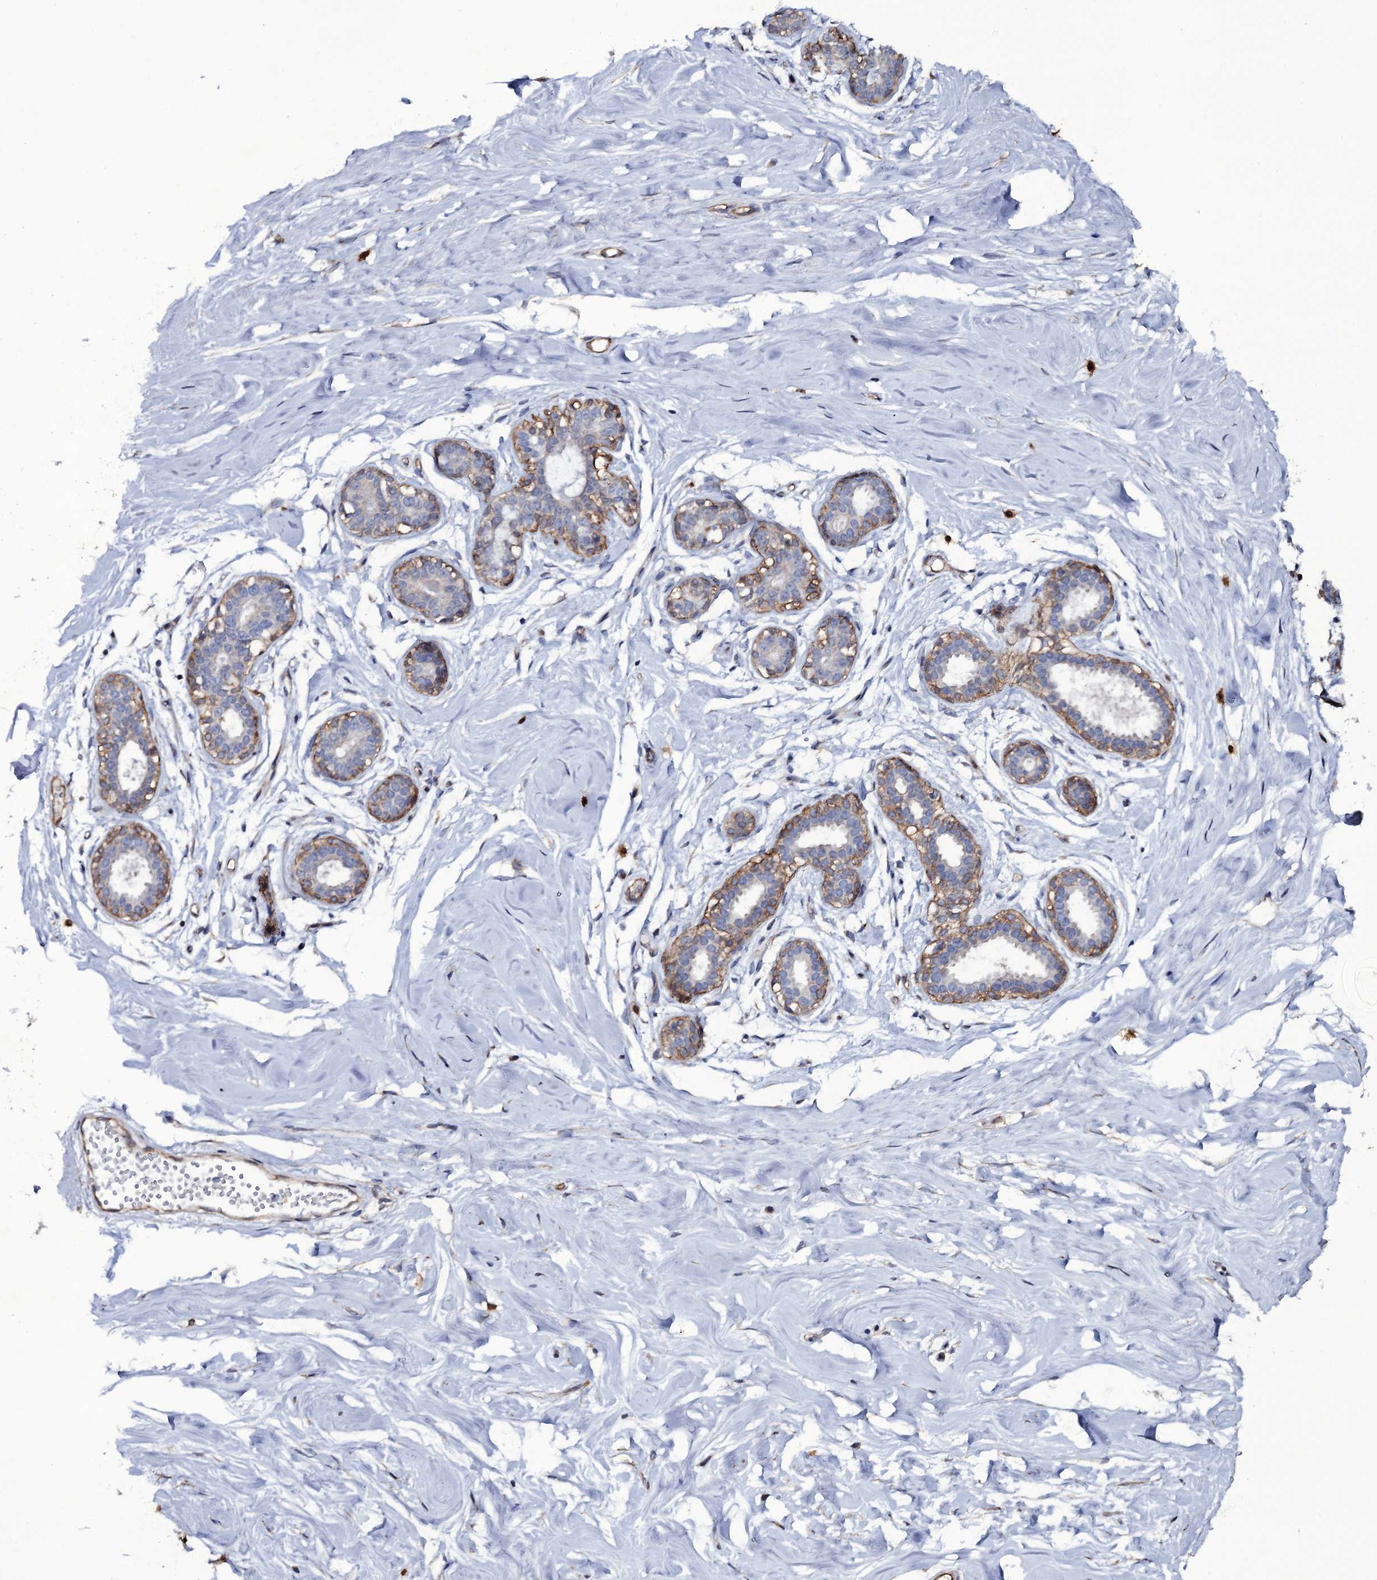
{"staining": {"intensity": "weak", "quantity": ">75%", "location": "cytoplasmic/membranous"}, "tissue": "breast", "cell_type": "Adipocytes", "image_type": "normal", "snomed": [{"axis": "morphology", "description": "Normal tissue, NOS"}, {"axis": "morphology", "description": "Adenoma, NOS"}, {"axis": "topography", "description": "Breast"}], "caption": "Immunohistochemistry (DAB (3,3'-diaminobenzidine)) staining of normal breast demonstrates weak cytoplasmic/membranous protein positivity in approximately >75% of adipocytes.", "gene": "TTC23", "patient": {"sex": "female", "age": 23}}